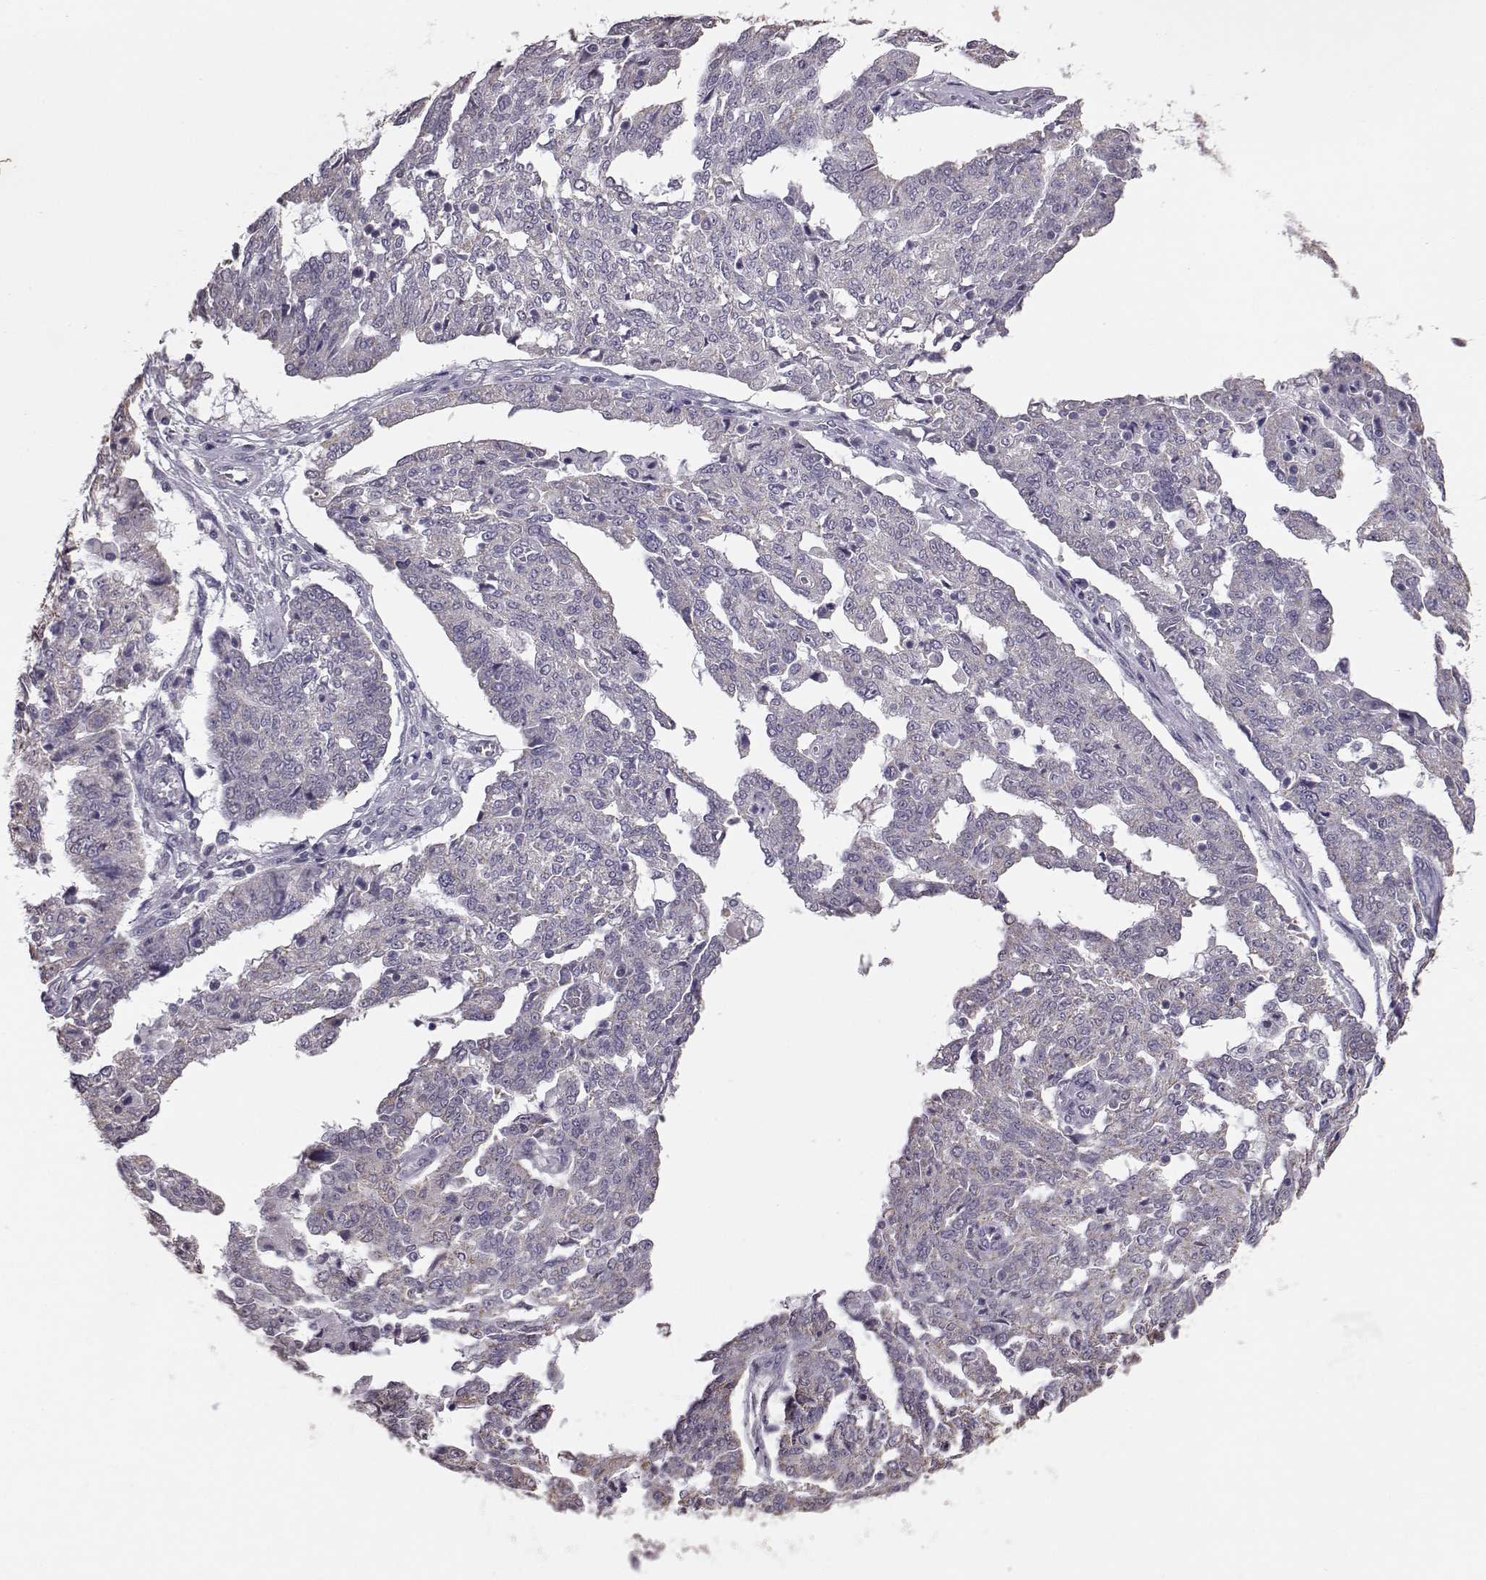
{"staining": {"intensity": "negative", "quantity": "none", "location": "none"}, "tissue": "ovarian cancer", "cell_type": "Tumor cells", "image_type": "cancer", "snomed": [{"axis": "morphology", "description": "Cystadenocarcinoma, serous, NOS"}, {"axis": "topography", "description": "Ovary"}], "caption": "Serous cystadenocarcinoma (ovarian) was stained to show a protein in brown. There is no significant positivity in tumor cells. (Stains: DAB immunohistochemistry (IHC) with hematoxylin counter stain, Microscopy: brightfield microscopy at high magnification).", "gene": "ALDH3A1", "patient": {"sex": "female", "age": 67}}